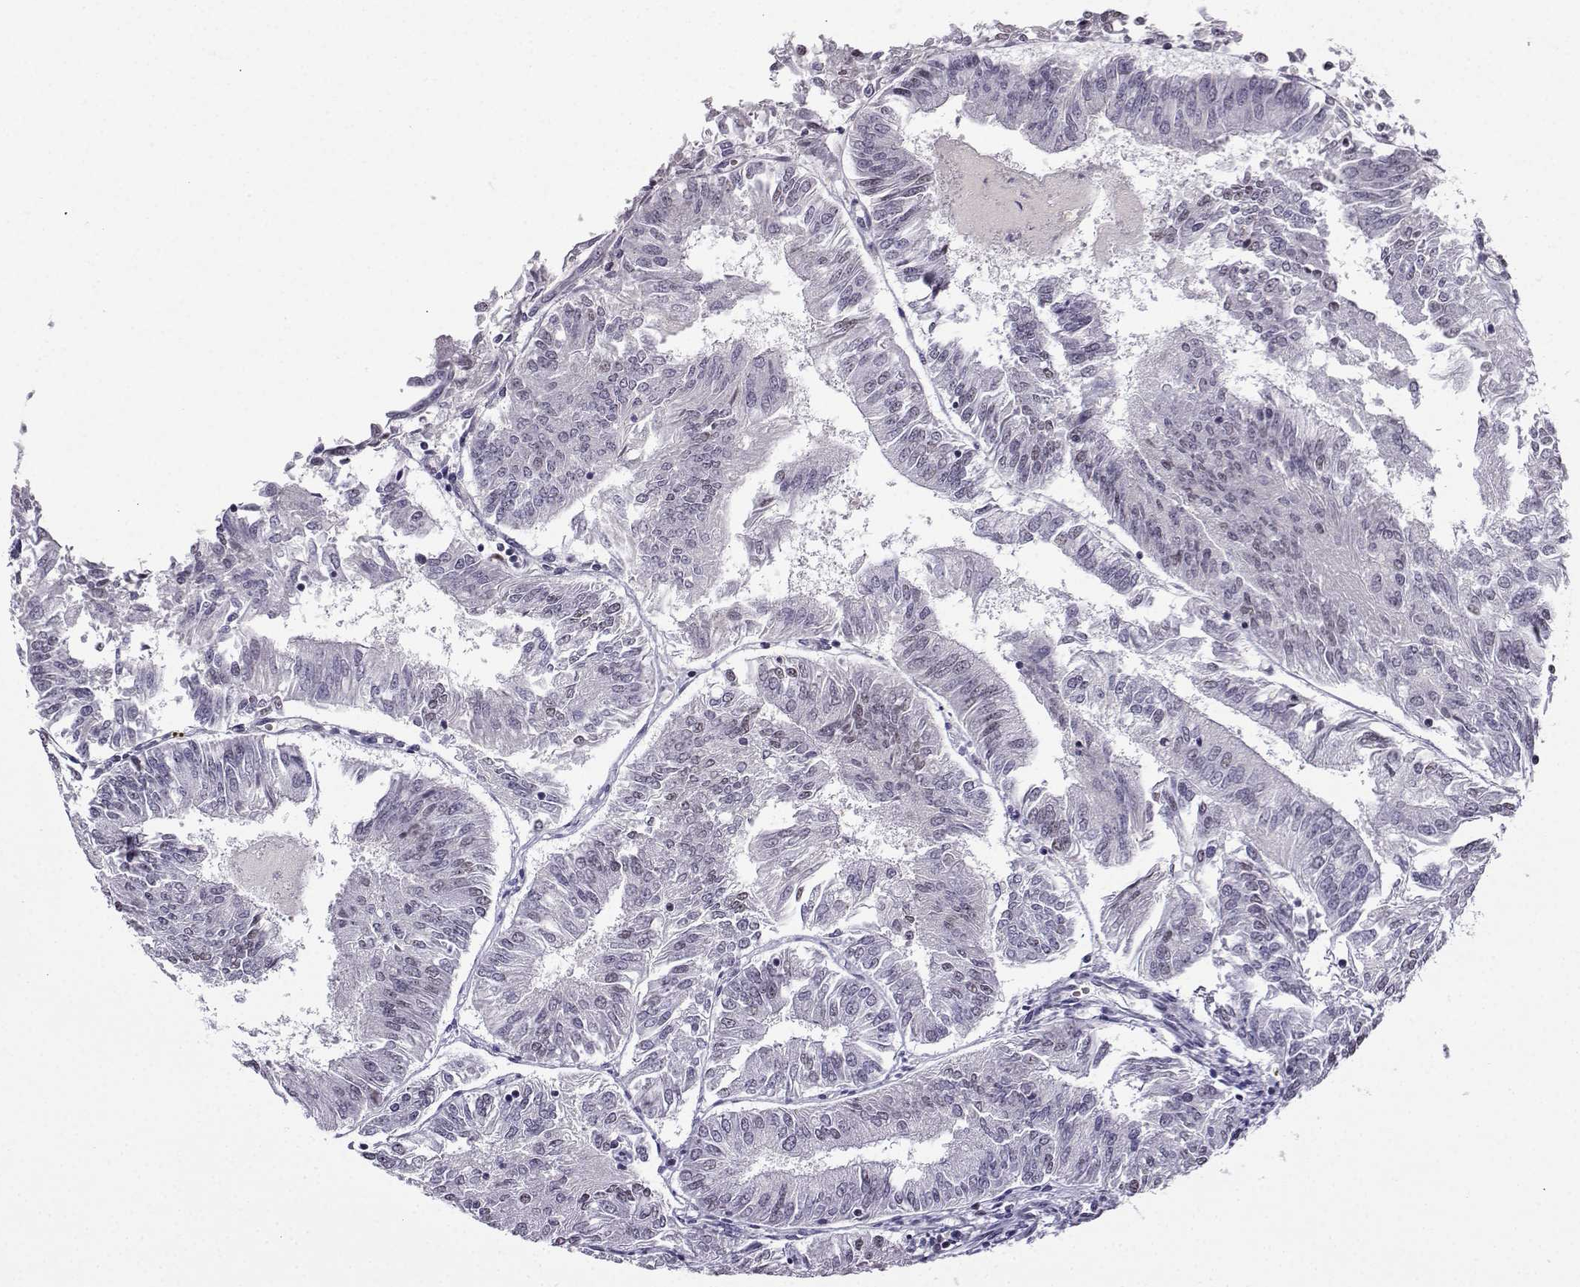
{"staining": {"intensity": "negative", "quantity": "none", "location": "none"}, "tissue": "endometrial cancer", "cell_type": "Tumor cells", "image_type": "cancer", "snomed": [{"axis": "morphology", "description": "Adenocarcinoma, NOS"}, {"axis": "topography", "description": "Endometrium"}], "caption": "Immunohistochemistry of endometrial adenocarcinoma demonstrates no positivity in tumor cells.", "gene": "LRFN2", "patient": {"sex": "female", "age": 58}}